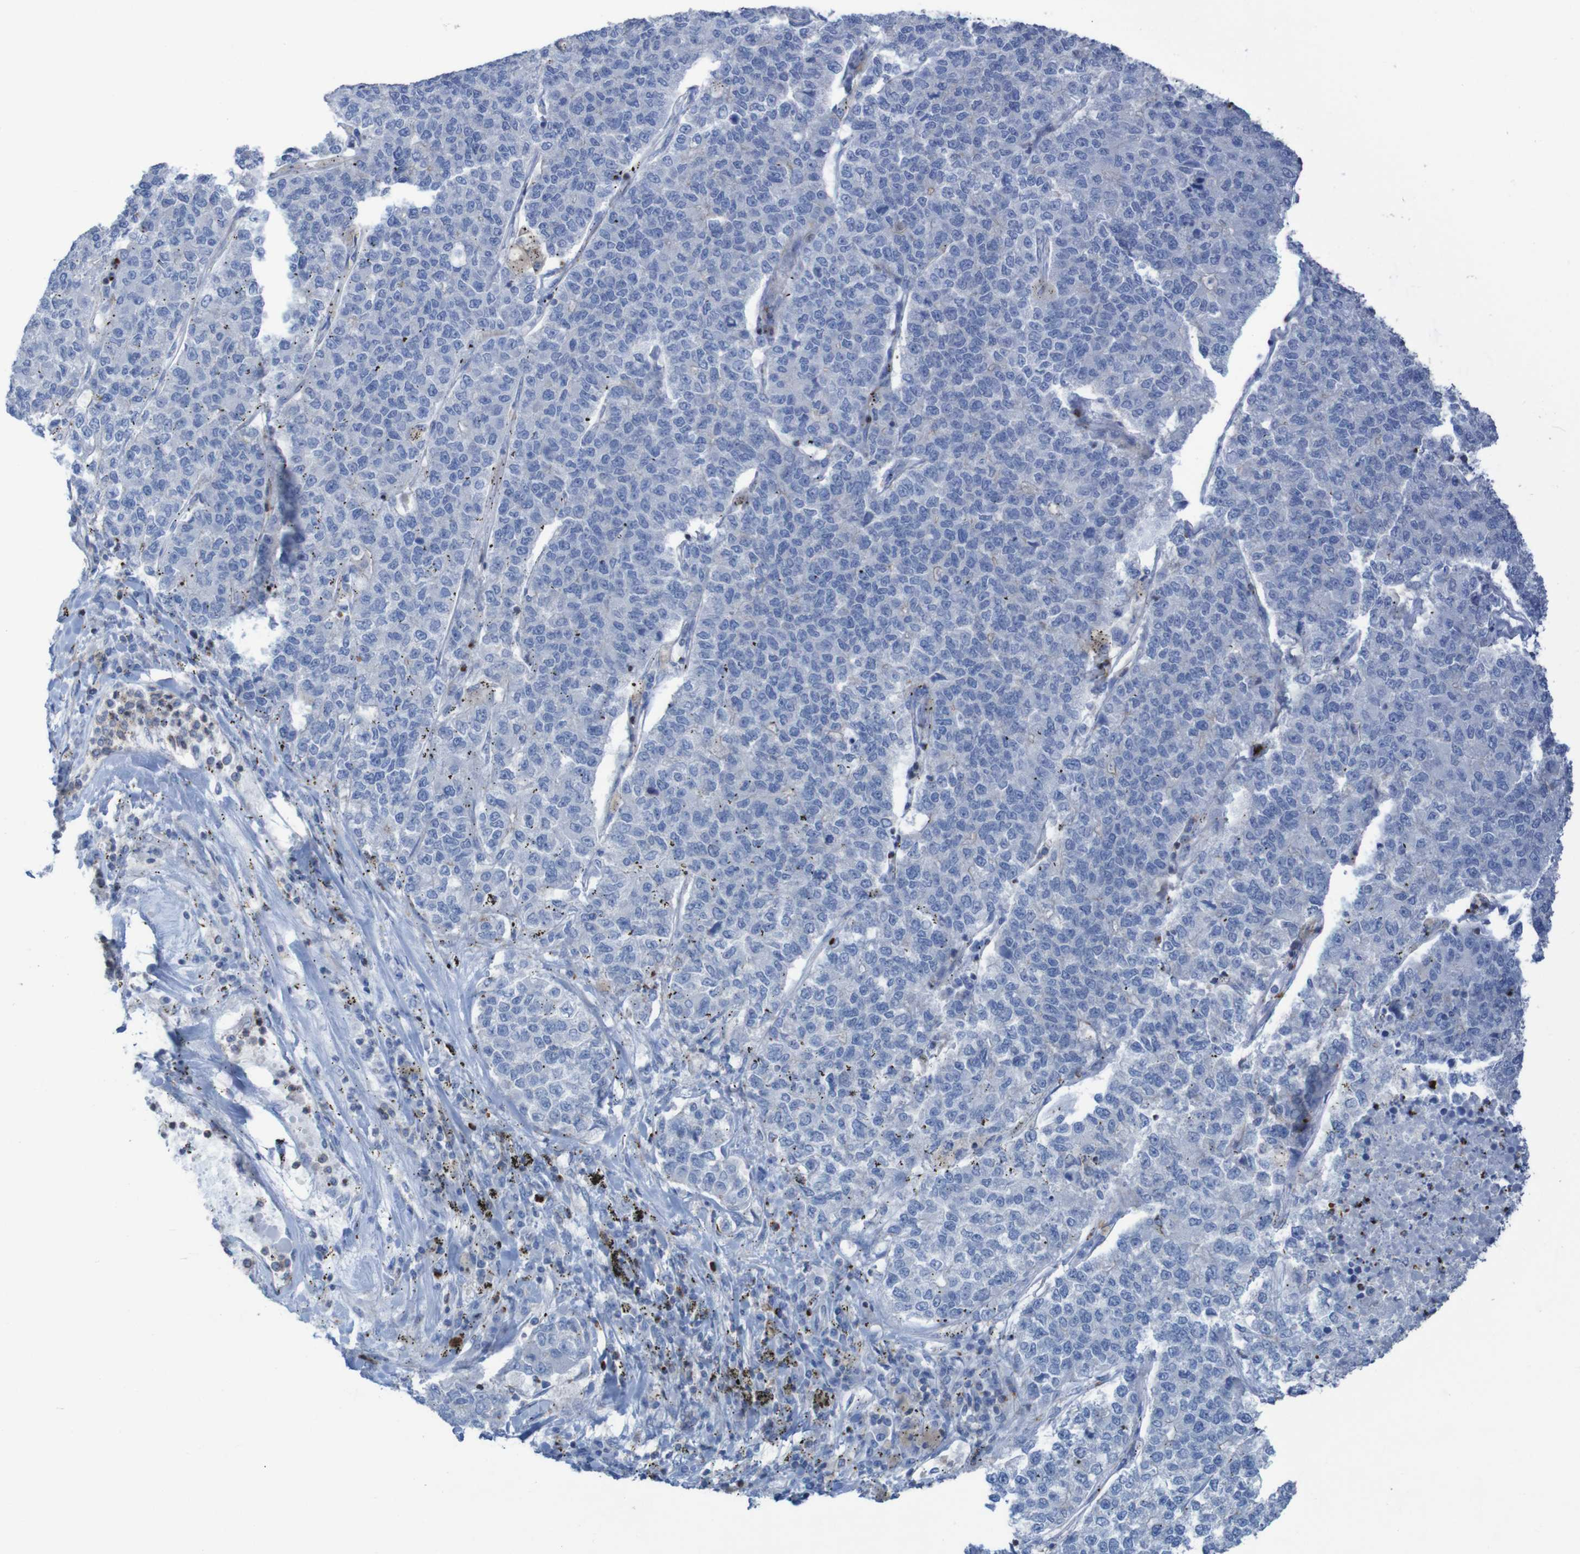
{"staining": {"intensity": "negative", "quantity": "none", "location": "none"}, "tissue": "lung cancer", "cell_type": "Tumor cells", "image_type": "cancer", "snomed": [{"axis": "morphology", "description": "Adenocarcinoma, NOS"}, {"axis": "topography", "description": "Lung"}], "caption": "A photomicrograph of lung cancer stained for a protein reveals no brown staining in tumor cells.", "gene": "RNF182", "patient": {"sex": "male", "age": 49}}